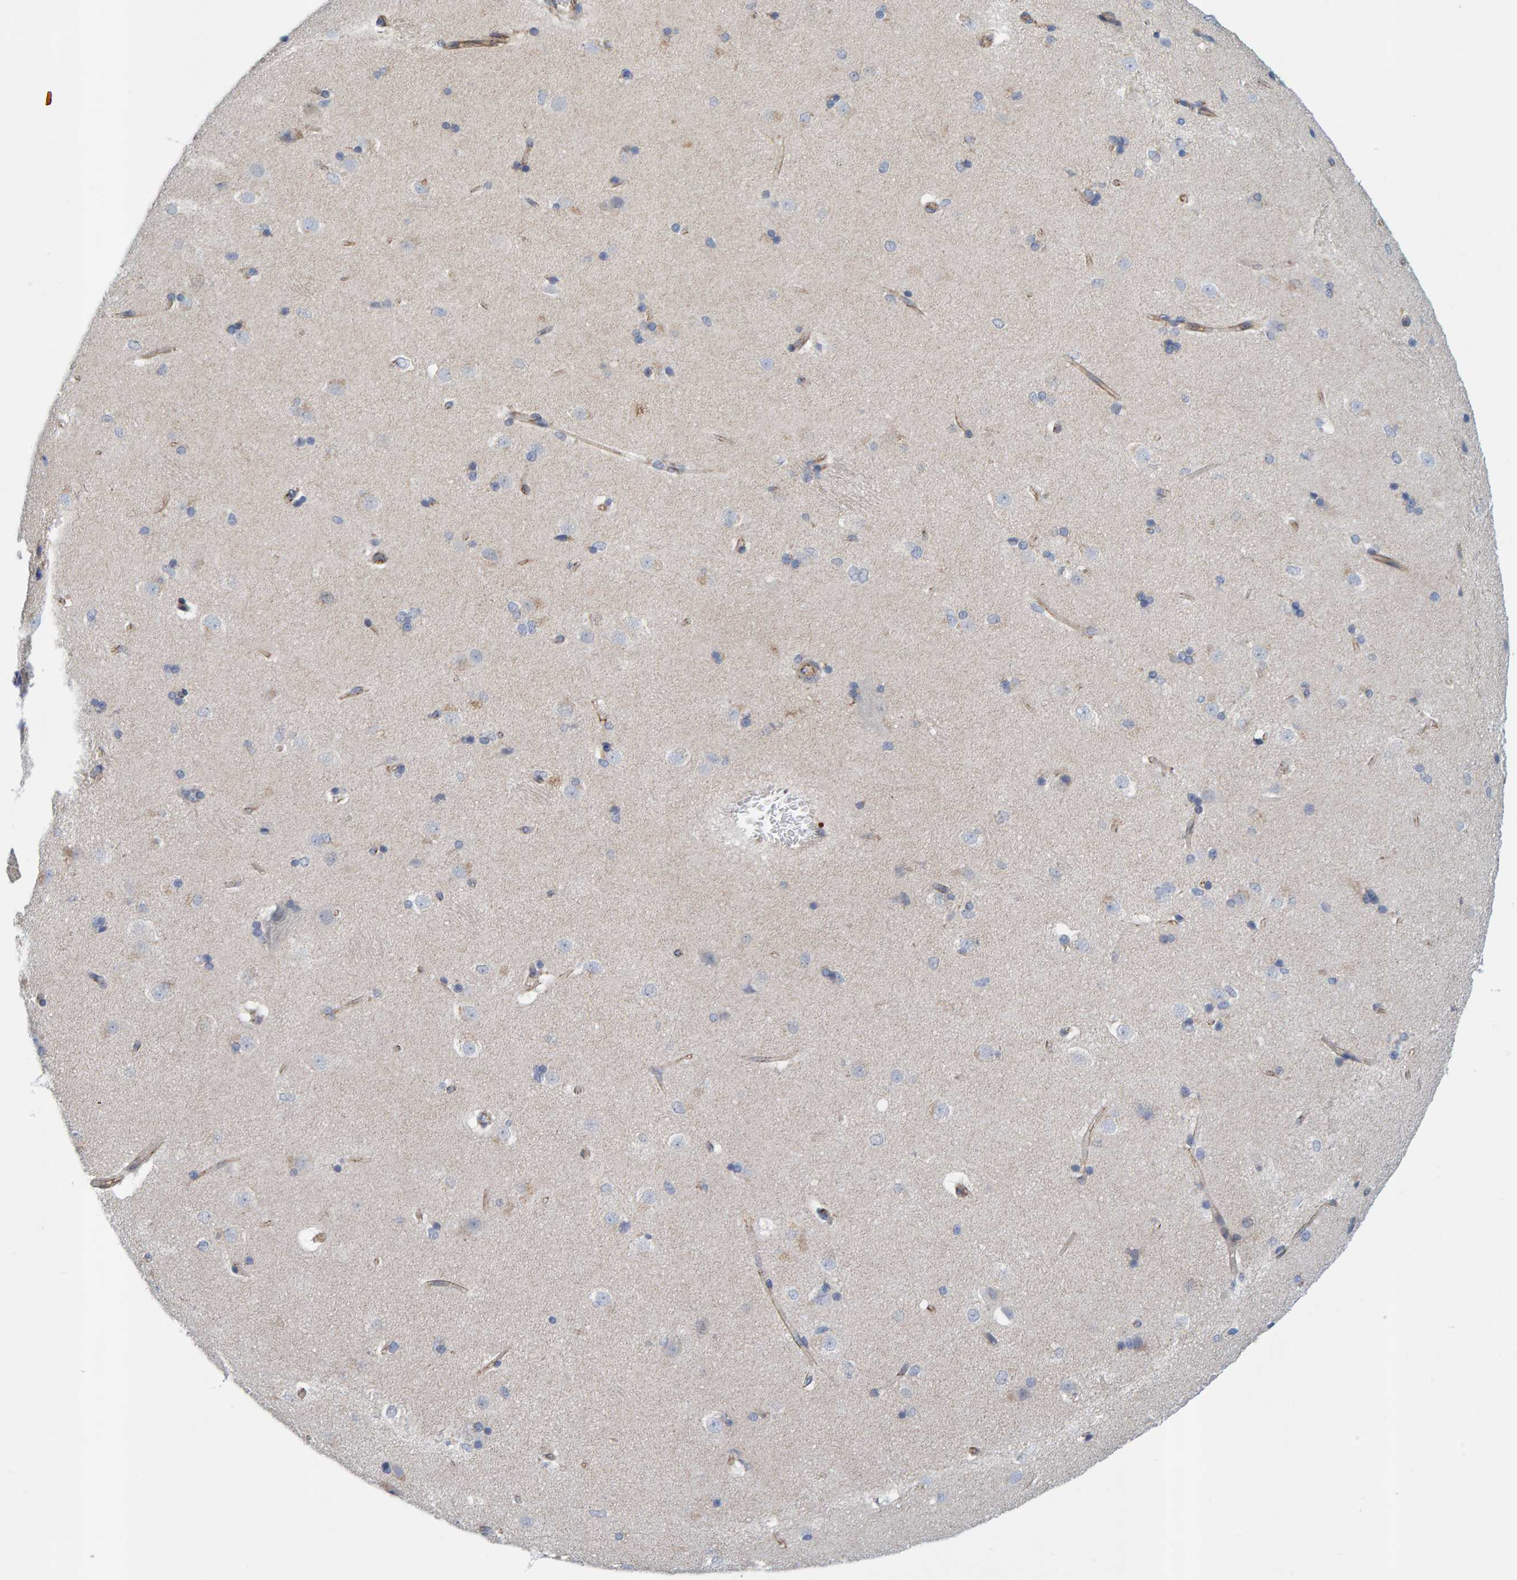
{"staining": {"intensity": "negative", "quantity": "none", "location": "none"}, "tissue": "caudate", "cell_type": "Glial cells", "image_type": "normal", "snomed": [{"axis": "morphology", "description": "Normal tissue, NOS"}, {"axis": "topography", "description": "Lateral ventricle wall"}], "caption": "The photomicrograph displays no staining of glial cells in unremarkable caudate.", "gene": "KRBA2", "patient": {"sex": "female", "age": 19}}